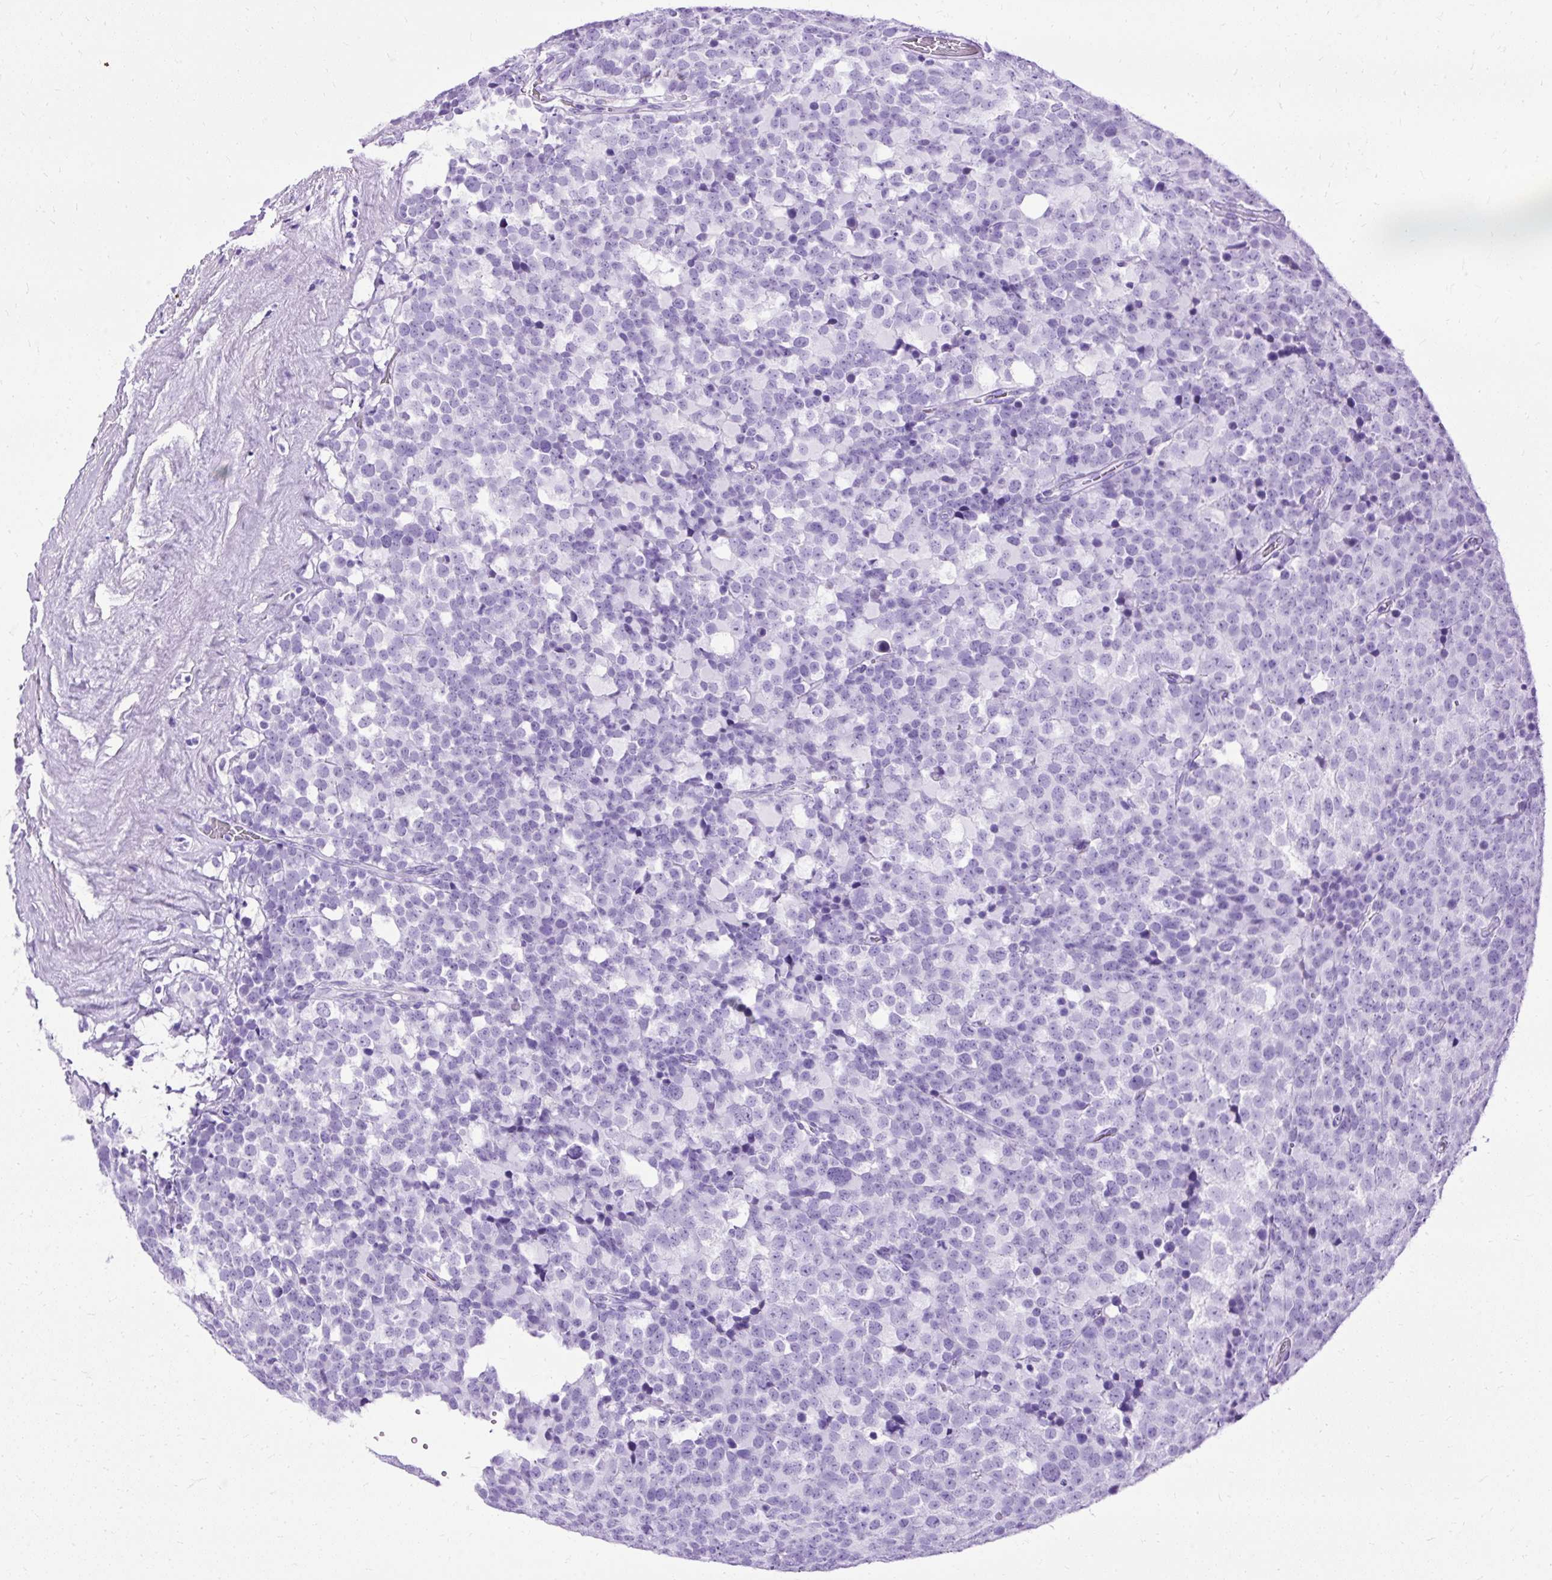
{"staining": {"intensity": "negative", "quantity": "none", "location": "none"}, "tissue": "testis cancer", "cell_type": "Tumor cells", "image_type": "cancer", "snomed": [{"axis": "morphology", "description": "Seminoma, NOS"}, {"axis": "topography", "description": "Testis"}], "caption": "This is a micrograph of immunohistochemistry staining of testis cancer, which shows no expression in tumor cells.", "gene": "SLC8A2", "patient": {"sex": "male", "age": 71}}